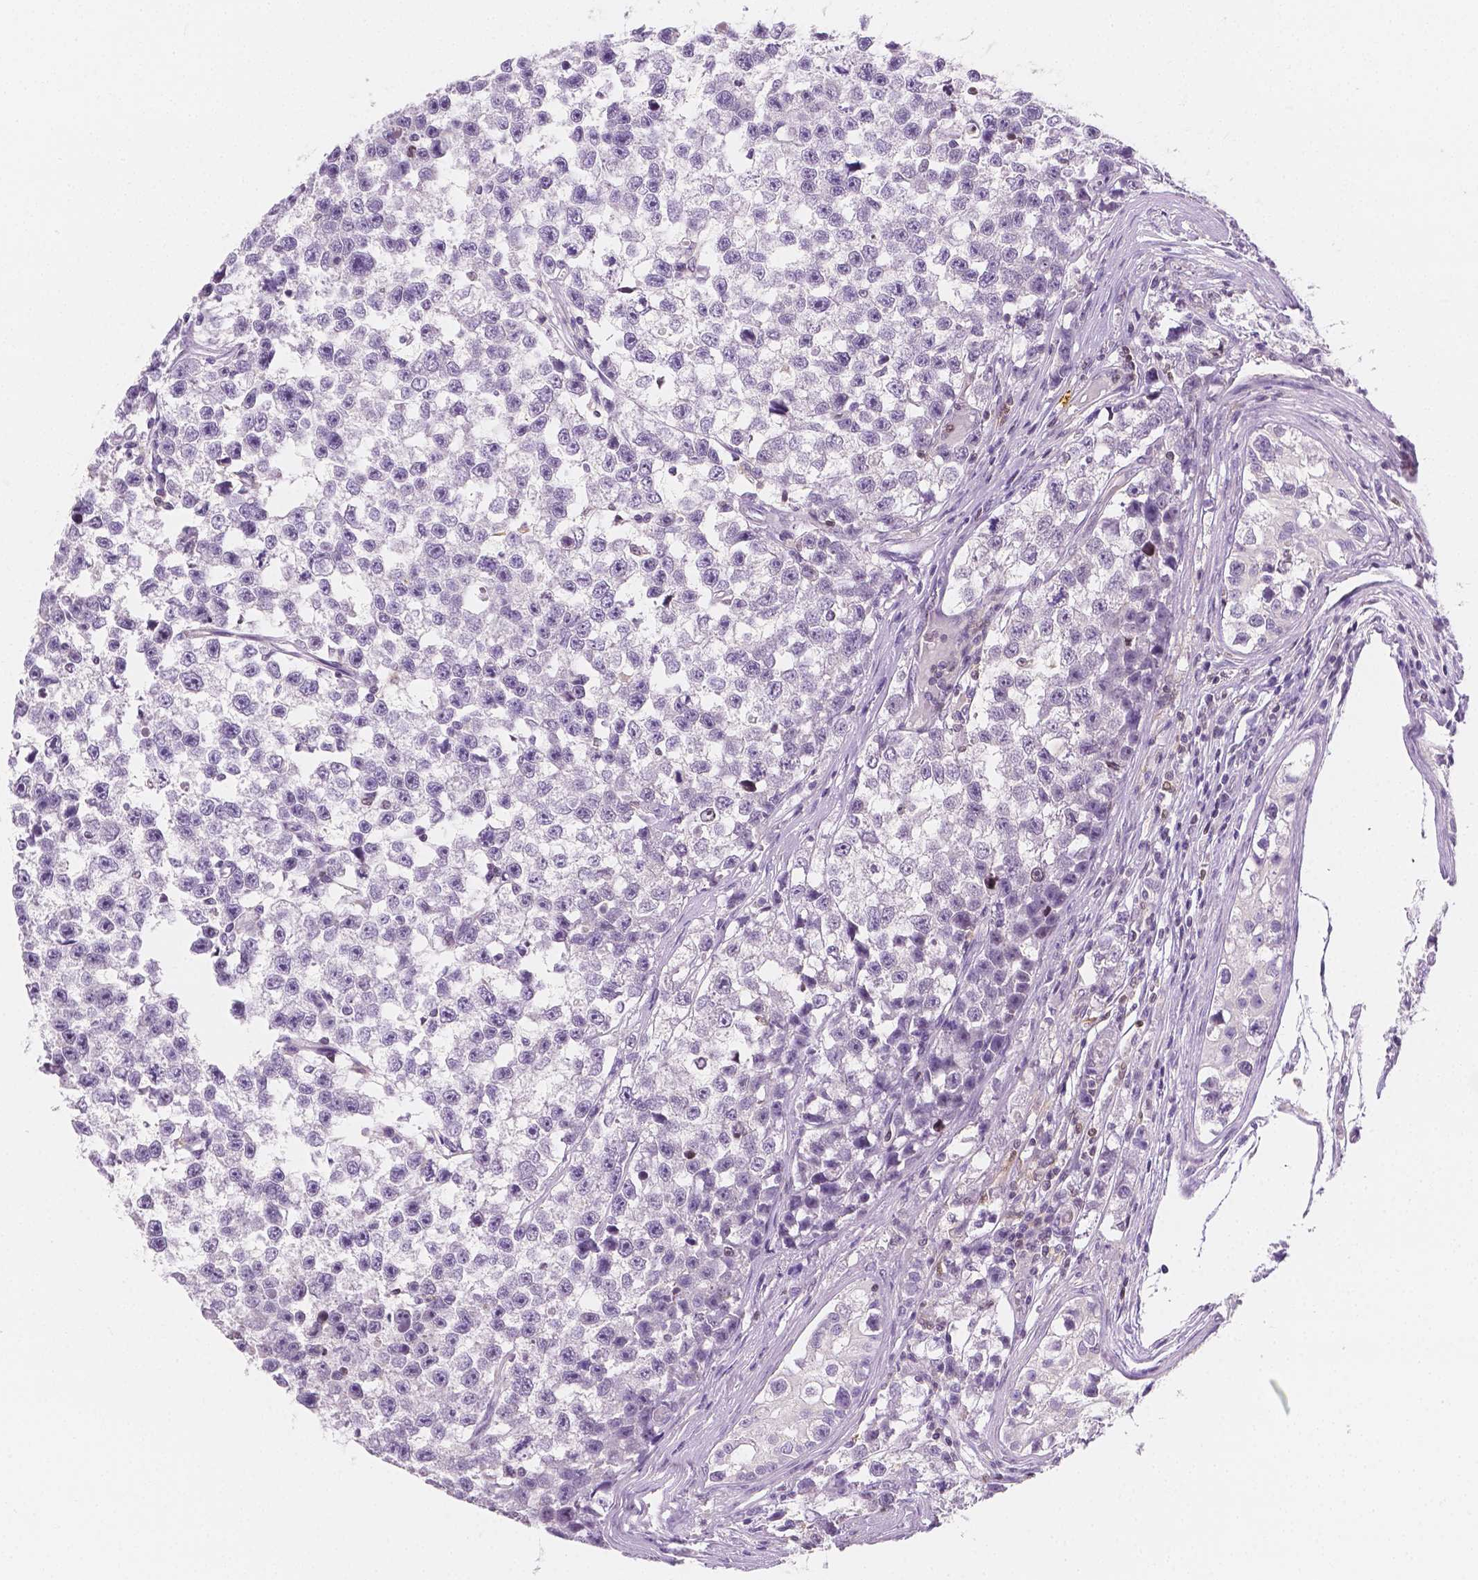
{"staining": {"intensity": "negative", "quantity": "none", "location": "none"}, "tissue": "testis cancer", "cell_type": "Tumor cells", "image_type": "cancer", "snomed": [{"axis": "morphology", "description": "Seminoma, NOS"}, {"axis": "topography", "description": "Testis"}], "caption": "Immunohistochemistry micrograph of seminoma (testis) stained for a protein (brown), which shows no expression in tumor cells. The staining was performed using DAB (3,3'-diaminobenzidine) to visualize the protein expression in brown, while the nuclei were stained in blue with hematoxylin (Magnification: 20x).", "gene": "SGTB", "patient": {"sex": "male", "age": 26}}